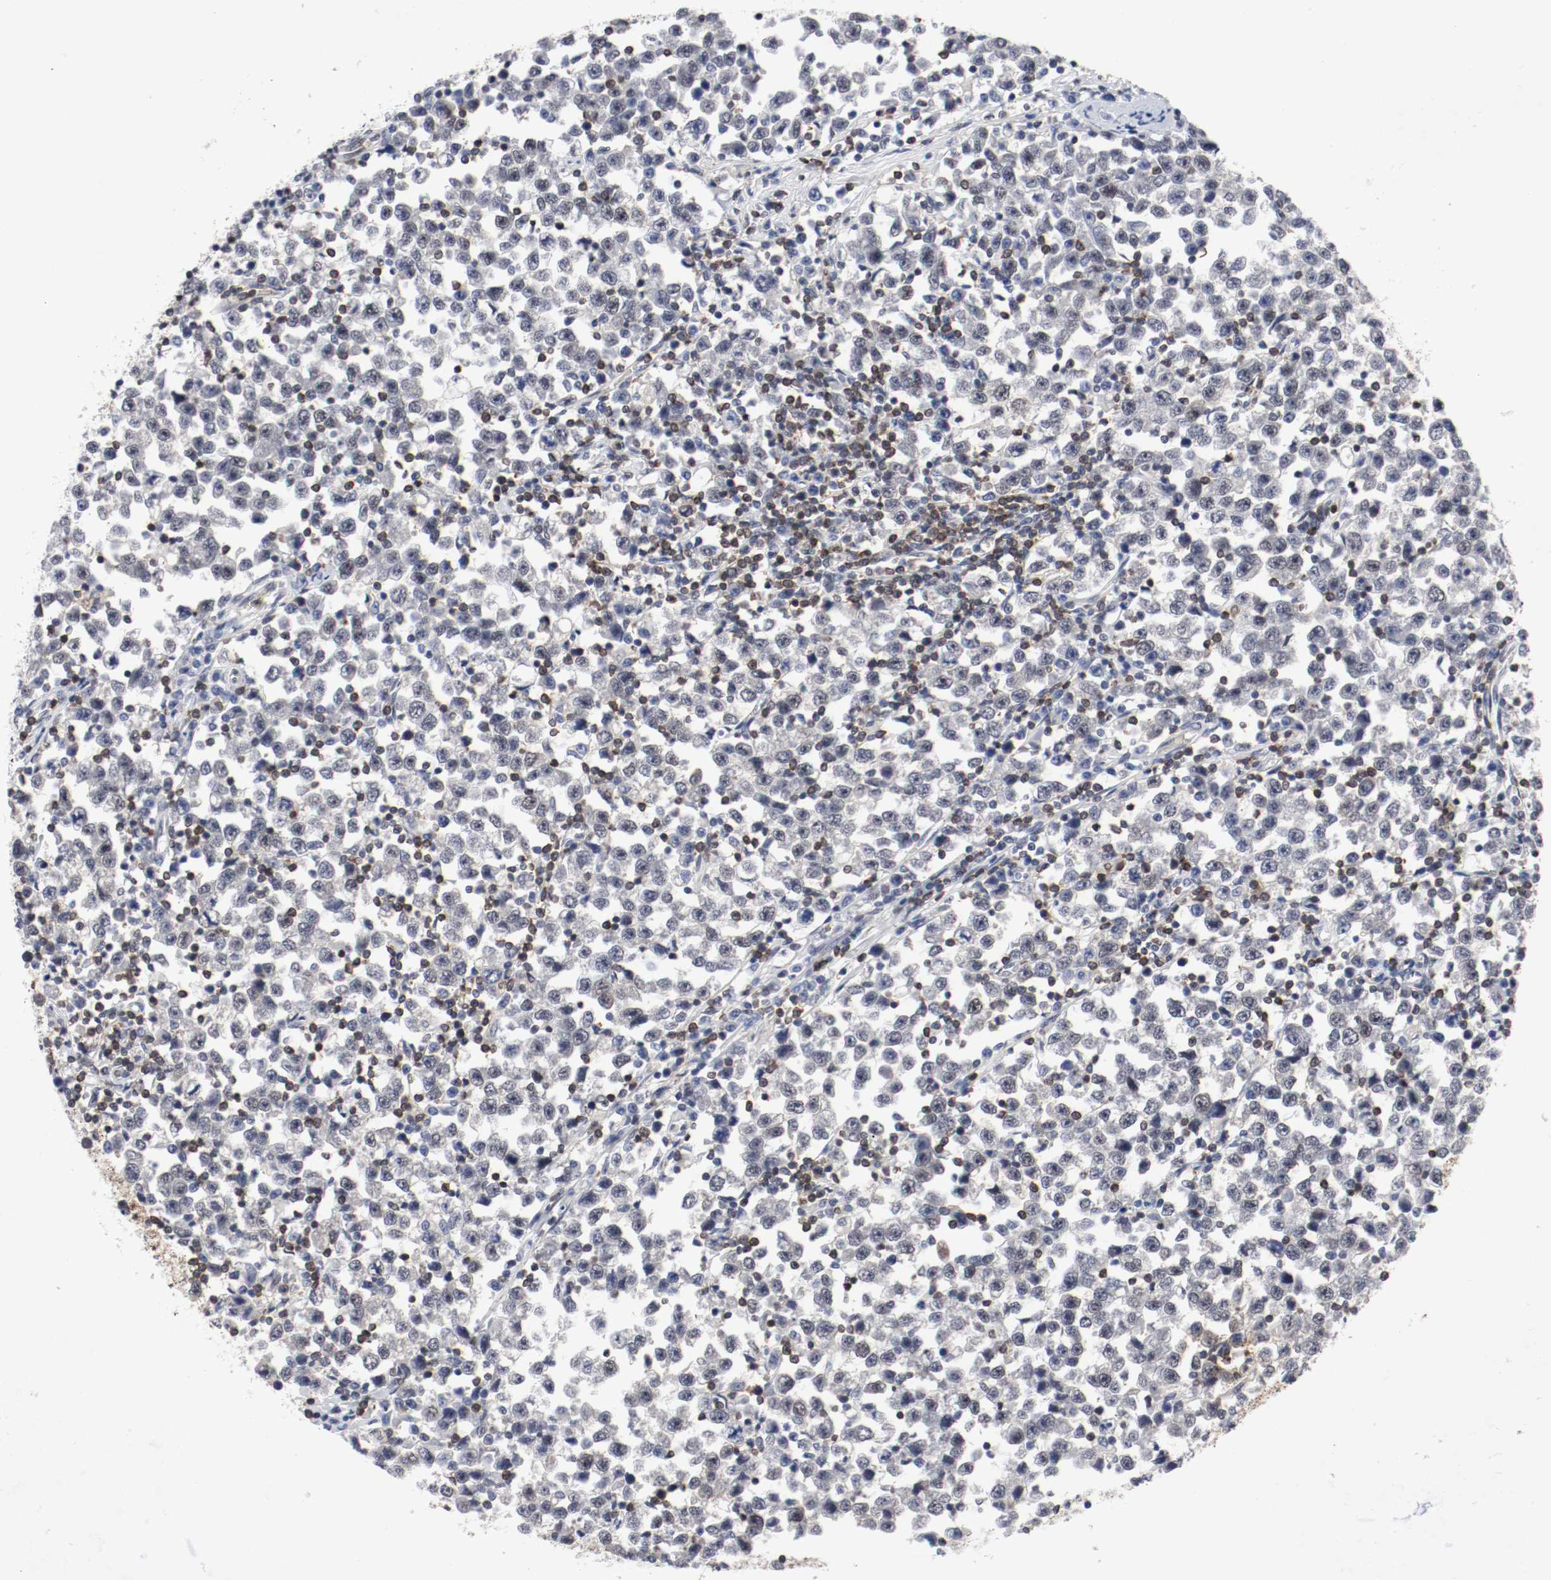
{"staining": {"intensity": "negative", "quantity": "none", "location": "none"}, "tissue": "testis cancer", "cell_type": "Tumor cells", "image_type": "cancer", "snomed": [{"axis": "morphology", "description": "Seminoma, NOS"}, {"axis": "topography", "description": "Testis"}], "caption": "Immunohistochemistry (IHC) micrograph of human seminoma (testis) stained for a protein (brown), which displays no staining in tumor cells. (DAB immunohistochemistry, high magnification).", "gene": "JUND", "patient": {"sex": "male", "age": 43}}